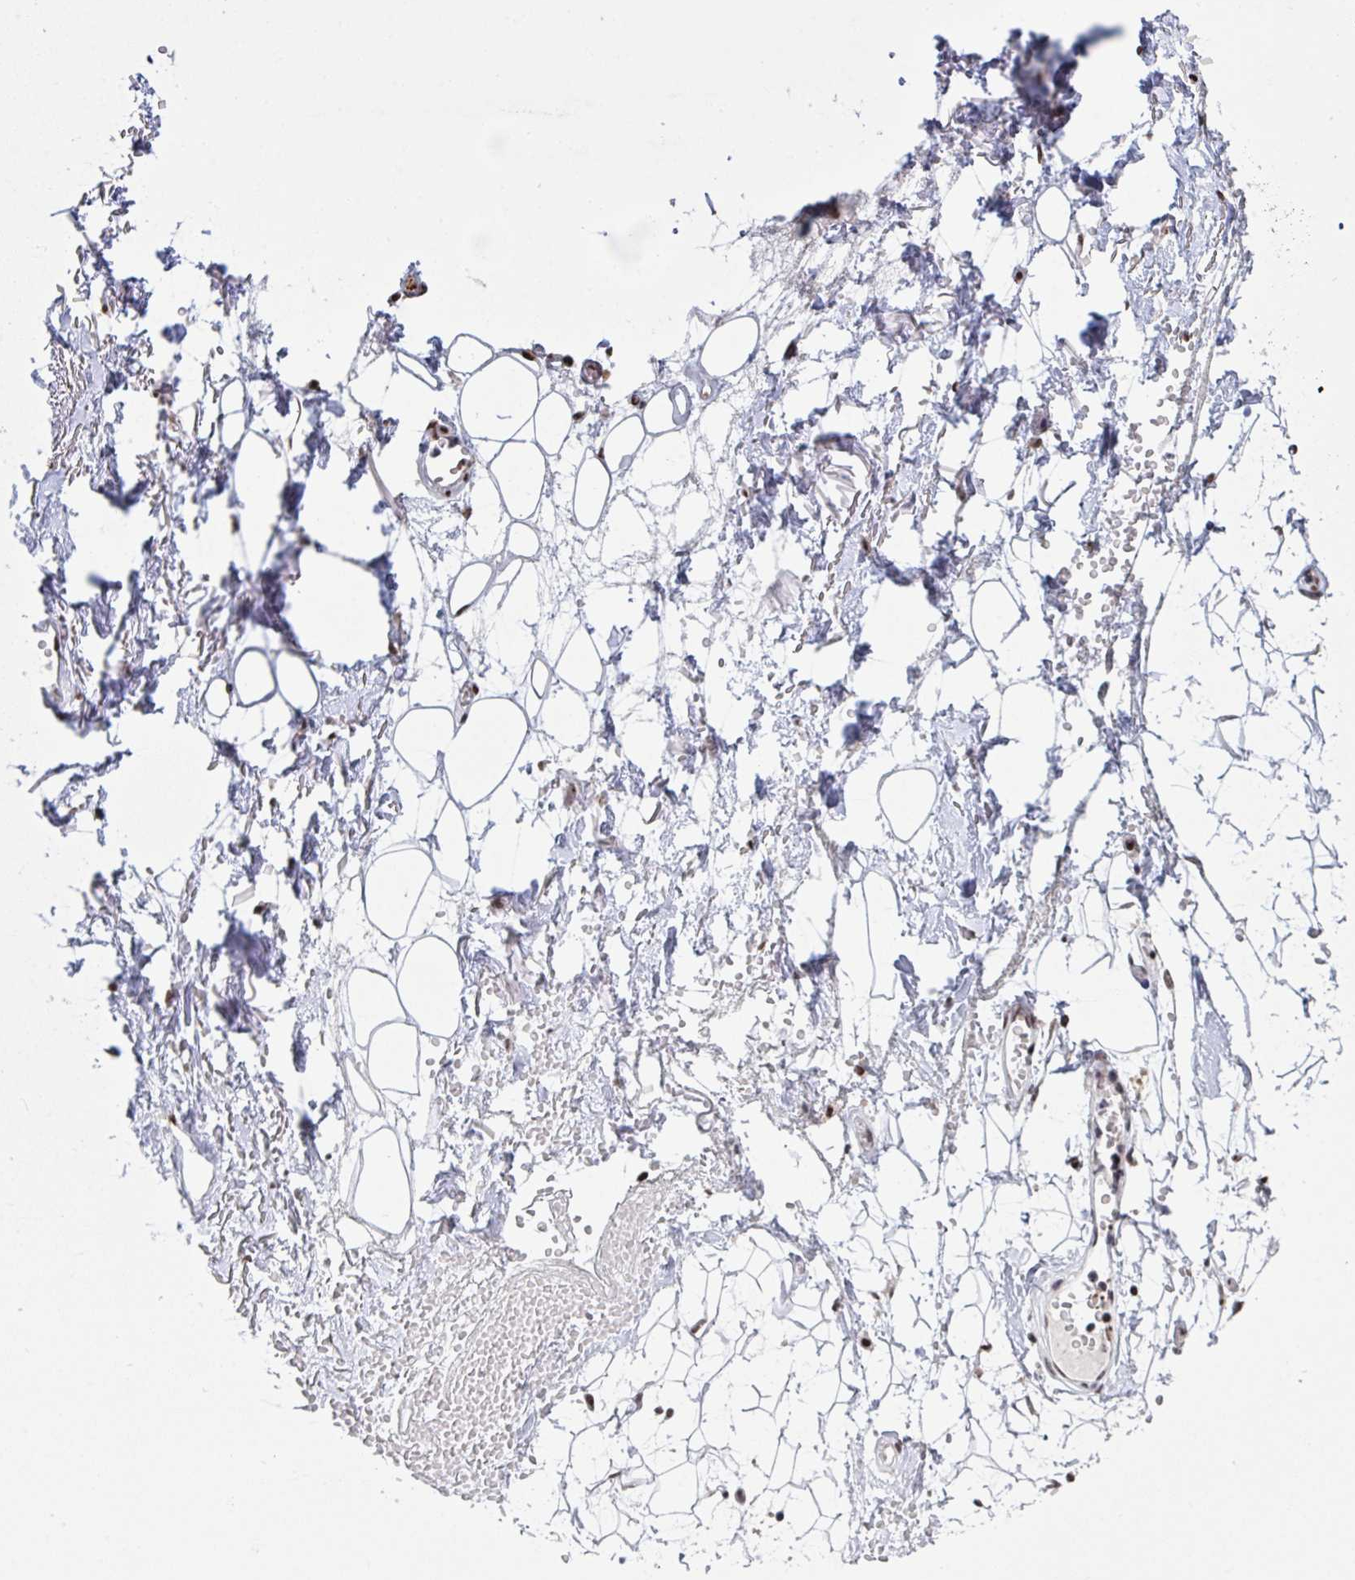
{"staining": {"intensity": "negative", "quantity": "none", "location": "none"}, "tissue": "adipose tissue", "cell_type": "Adipocytes", "image_type": "normal", "snomed": [{"axis": "morphology", "description": "Normal tissue, NOS"}, {"axis": "topography", "description": "Anal"}, {"axis": "topography", "description": "Peripheral nerve tissue"}], "caption": "Normal adipose tissue was stained to show a protein in brown. There is no significant staining in adipocytes. The staining is performed using DAB brown chromogen with nuclei counter-stained in using hematoxylin.", "gene": "ZNF607", "patient": {"sex": "male", "age": 78}}